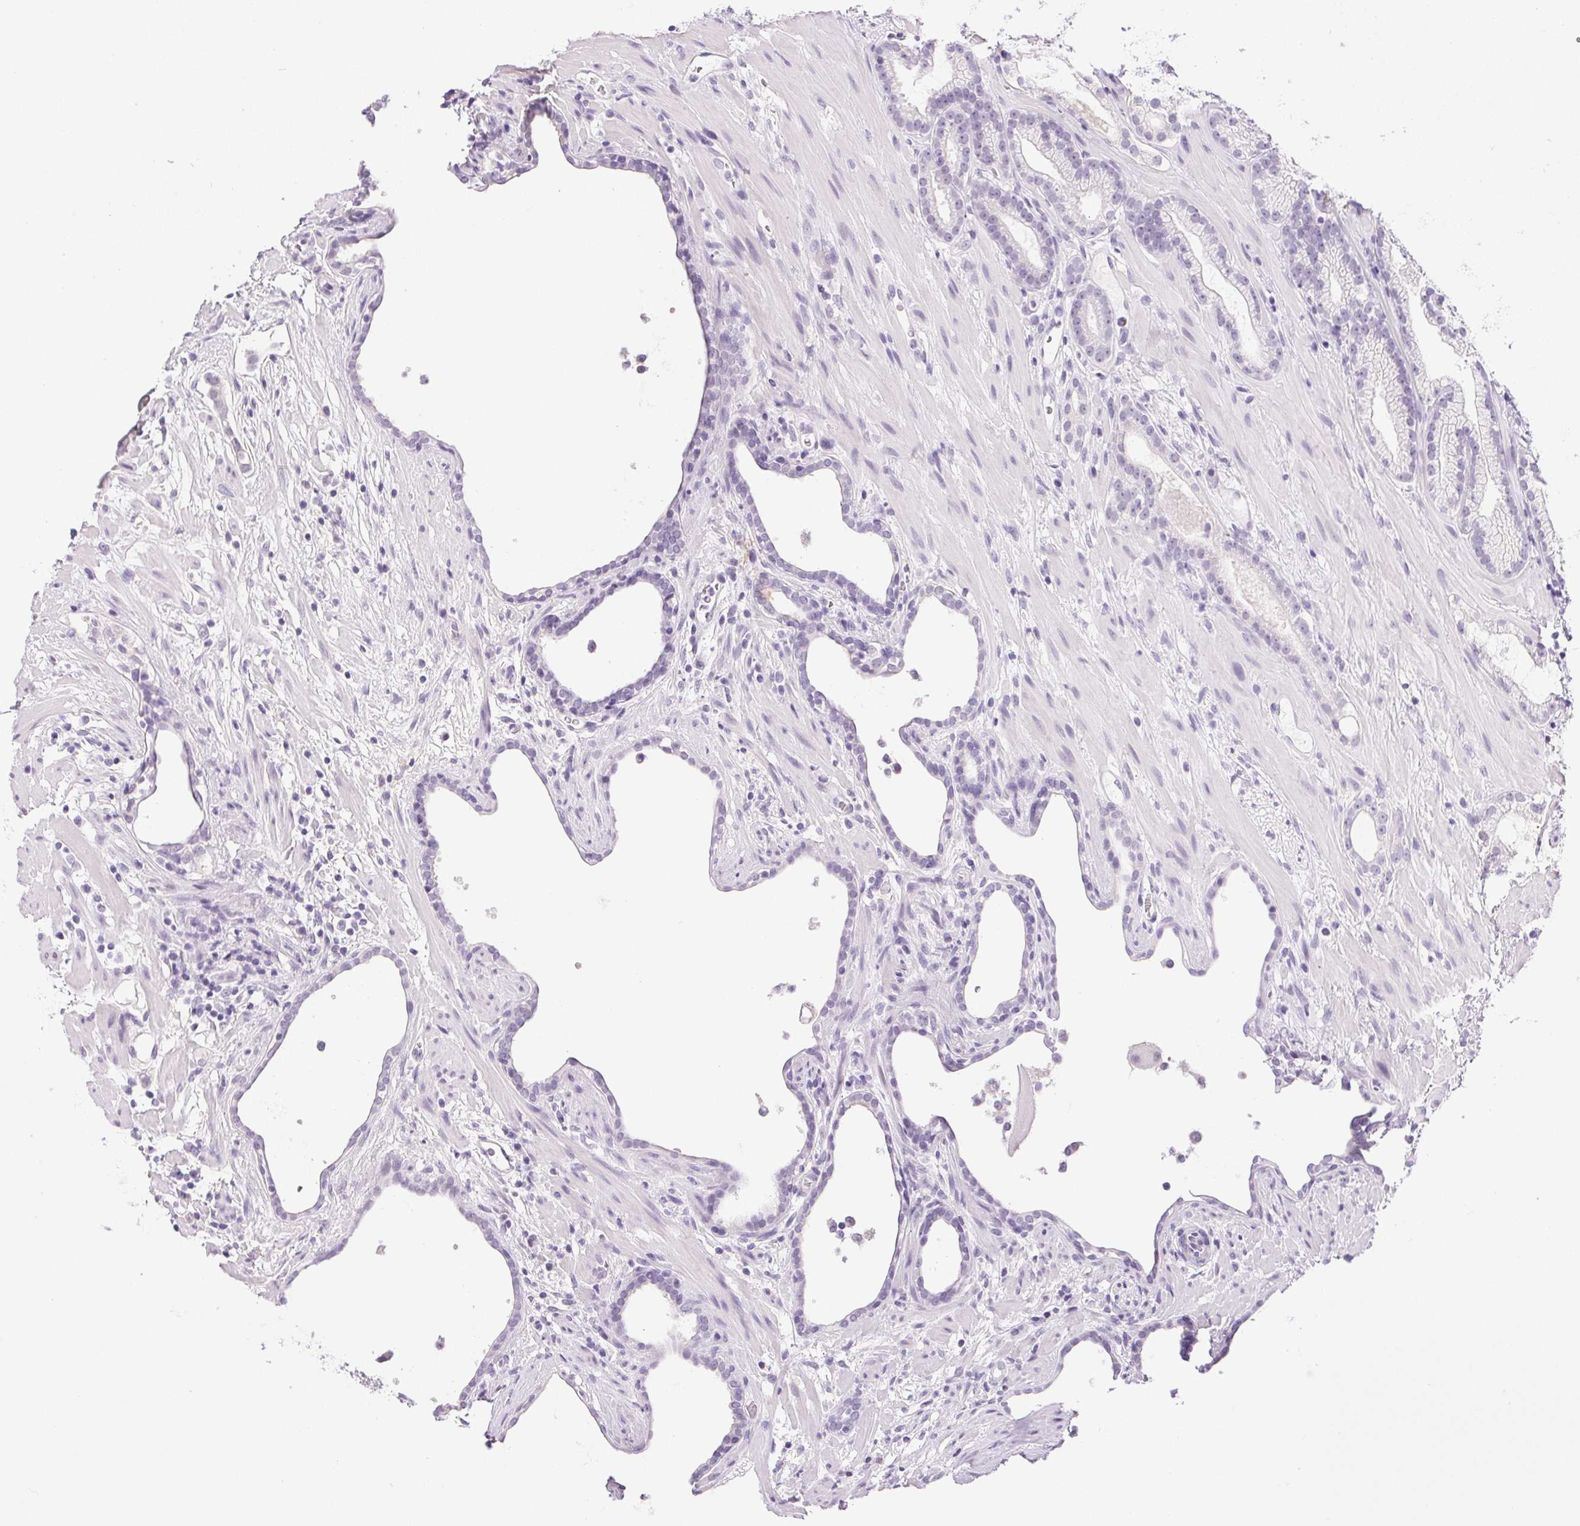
{"staining": {"intensity": "negative", "quantity": "none", "location": "none"}, "tissue": "prostate cancer", "cell_type": "Tumor cells", "image_type": "cancer", "snomed": [{"axis": "morphology", "description": "Adenocarcinoma, Low grade"}, {"axis": "topography", "description": "Prostate"}], "caption": "This is an immunohistochemistry histopathology image of human prostate cancer (low-grade adenocarcinoma). There is no positivity in tumor cells.", "gene": "PRL", "patient": {"sex": "male", "age": 57}}